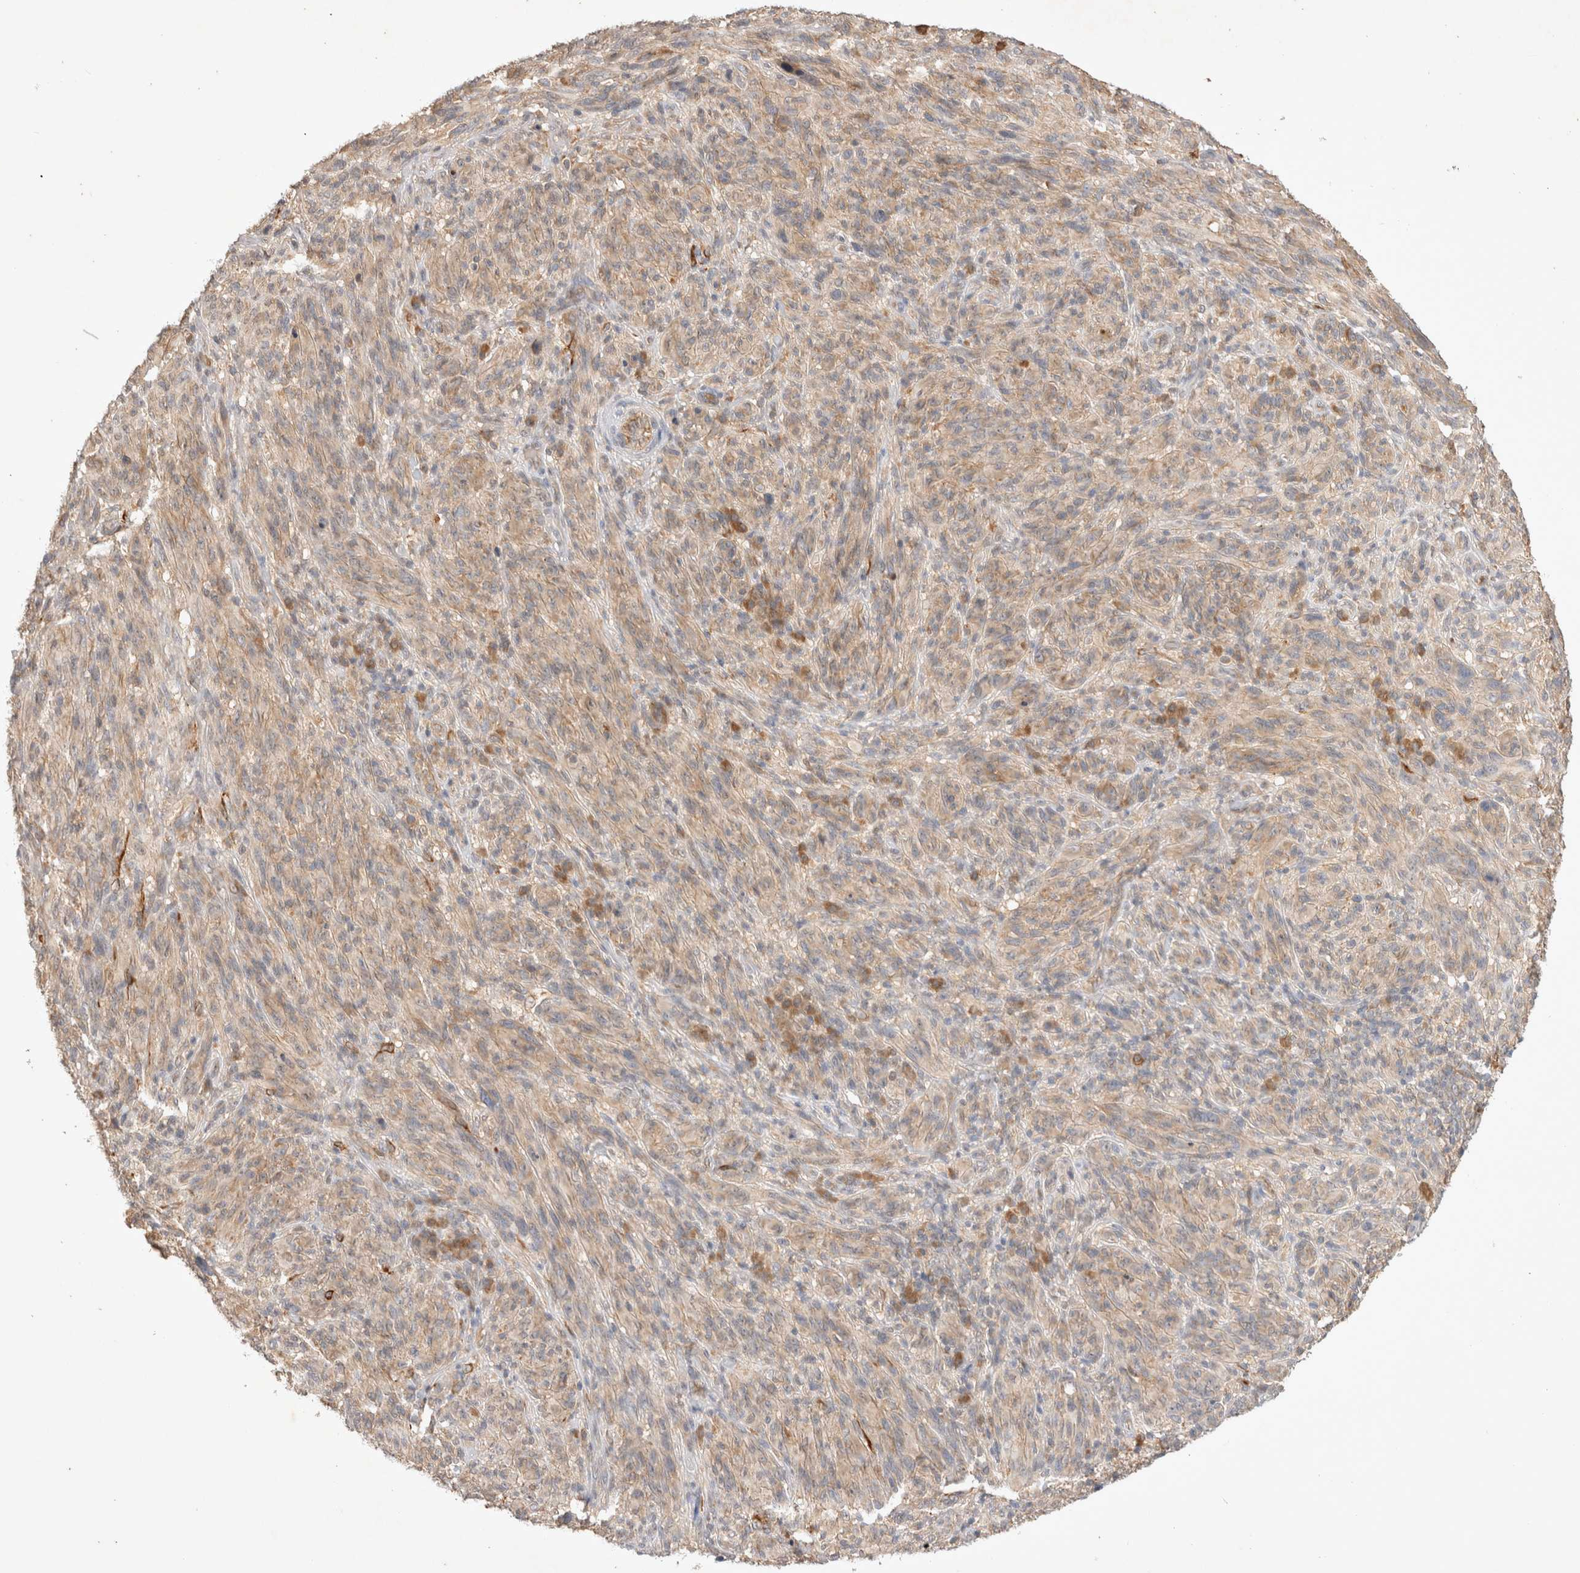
{"staining": {"intensity": "weak", "quantity": ">75%", "location": "cytoplasmic/membranous"}, "tissue": "melanoma", "cell_type": "Tumor cells", "image_type": "cancer", "snomed": [{"axis": "morphology", "description": "Malignant melanoma, NOS"}, {"axis": "topography", "description": "Skin of head"}], "caption": "Immunohistochemistry image of human malignant melanoma stained for a protein (brown), which demonstrates low levels of weak cytoplasmic/membranous positivity in about >75% of tumor cells.", "gene": "YES1", "patient": {"sex": "male", "age": 96}}